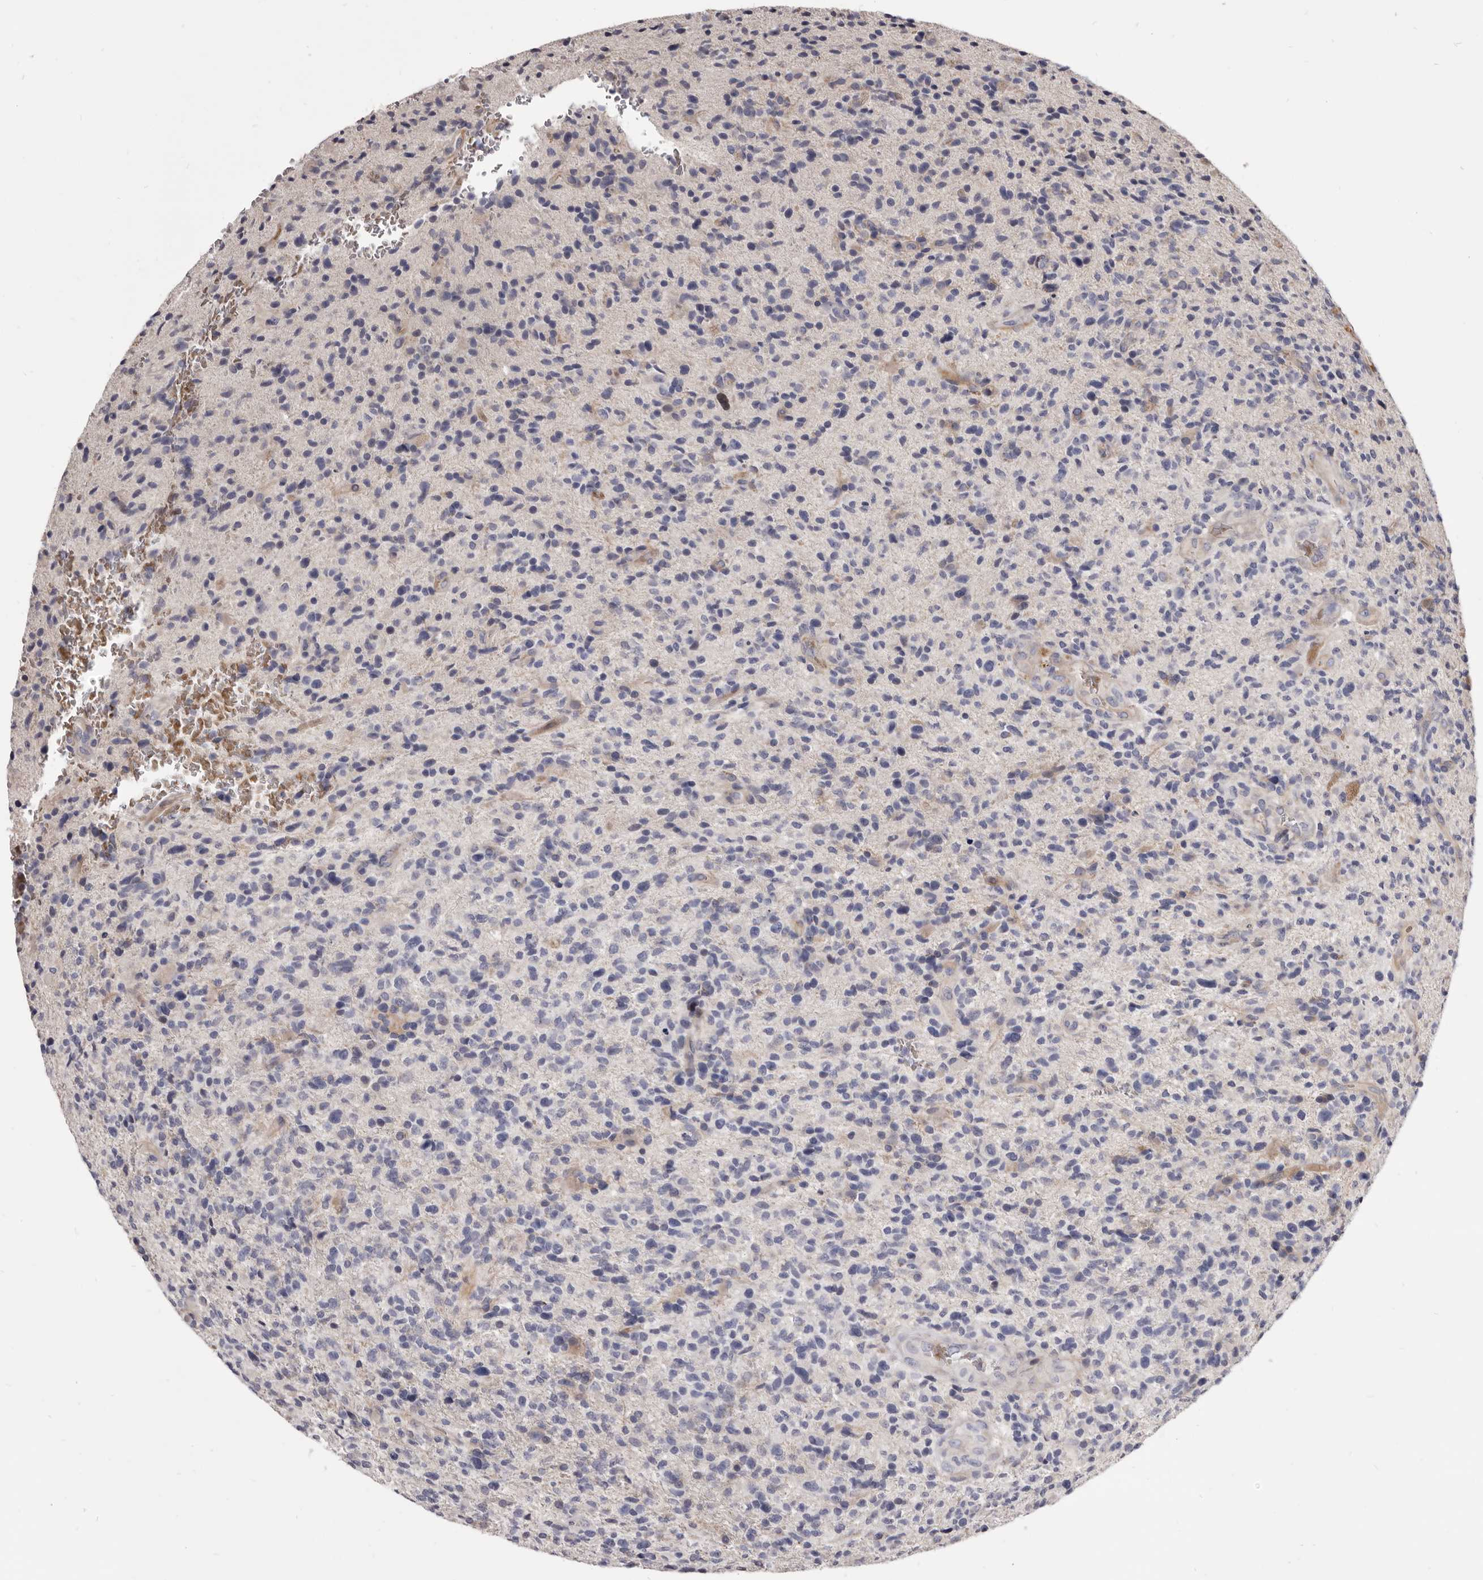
{"staining": {"intensity": "negative", "quantity": "none", "location": "none"}, "tissue": "glioma", "cell_type": "Tumor cells", "image_type": "cancer", "snomed": [{"axis": "morphology", "description": "Glioma, malignant, High grade"}, {"axis": "topography", "description": "Brain"}], "caption": "Histopathology image shows no protein staining in tumor cells of malignant glioma (high-grade) tissue.", "gene": "FAS", "patient": {"sex": "male", "age": 72}}